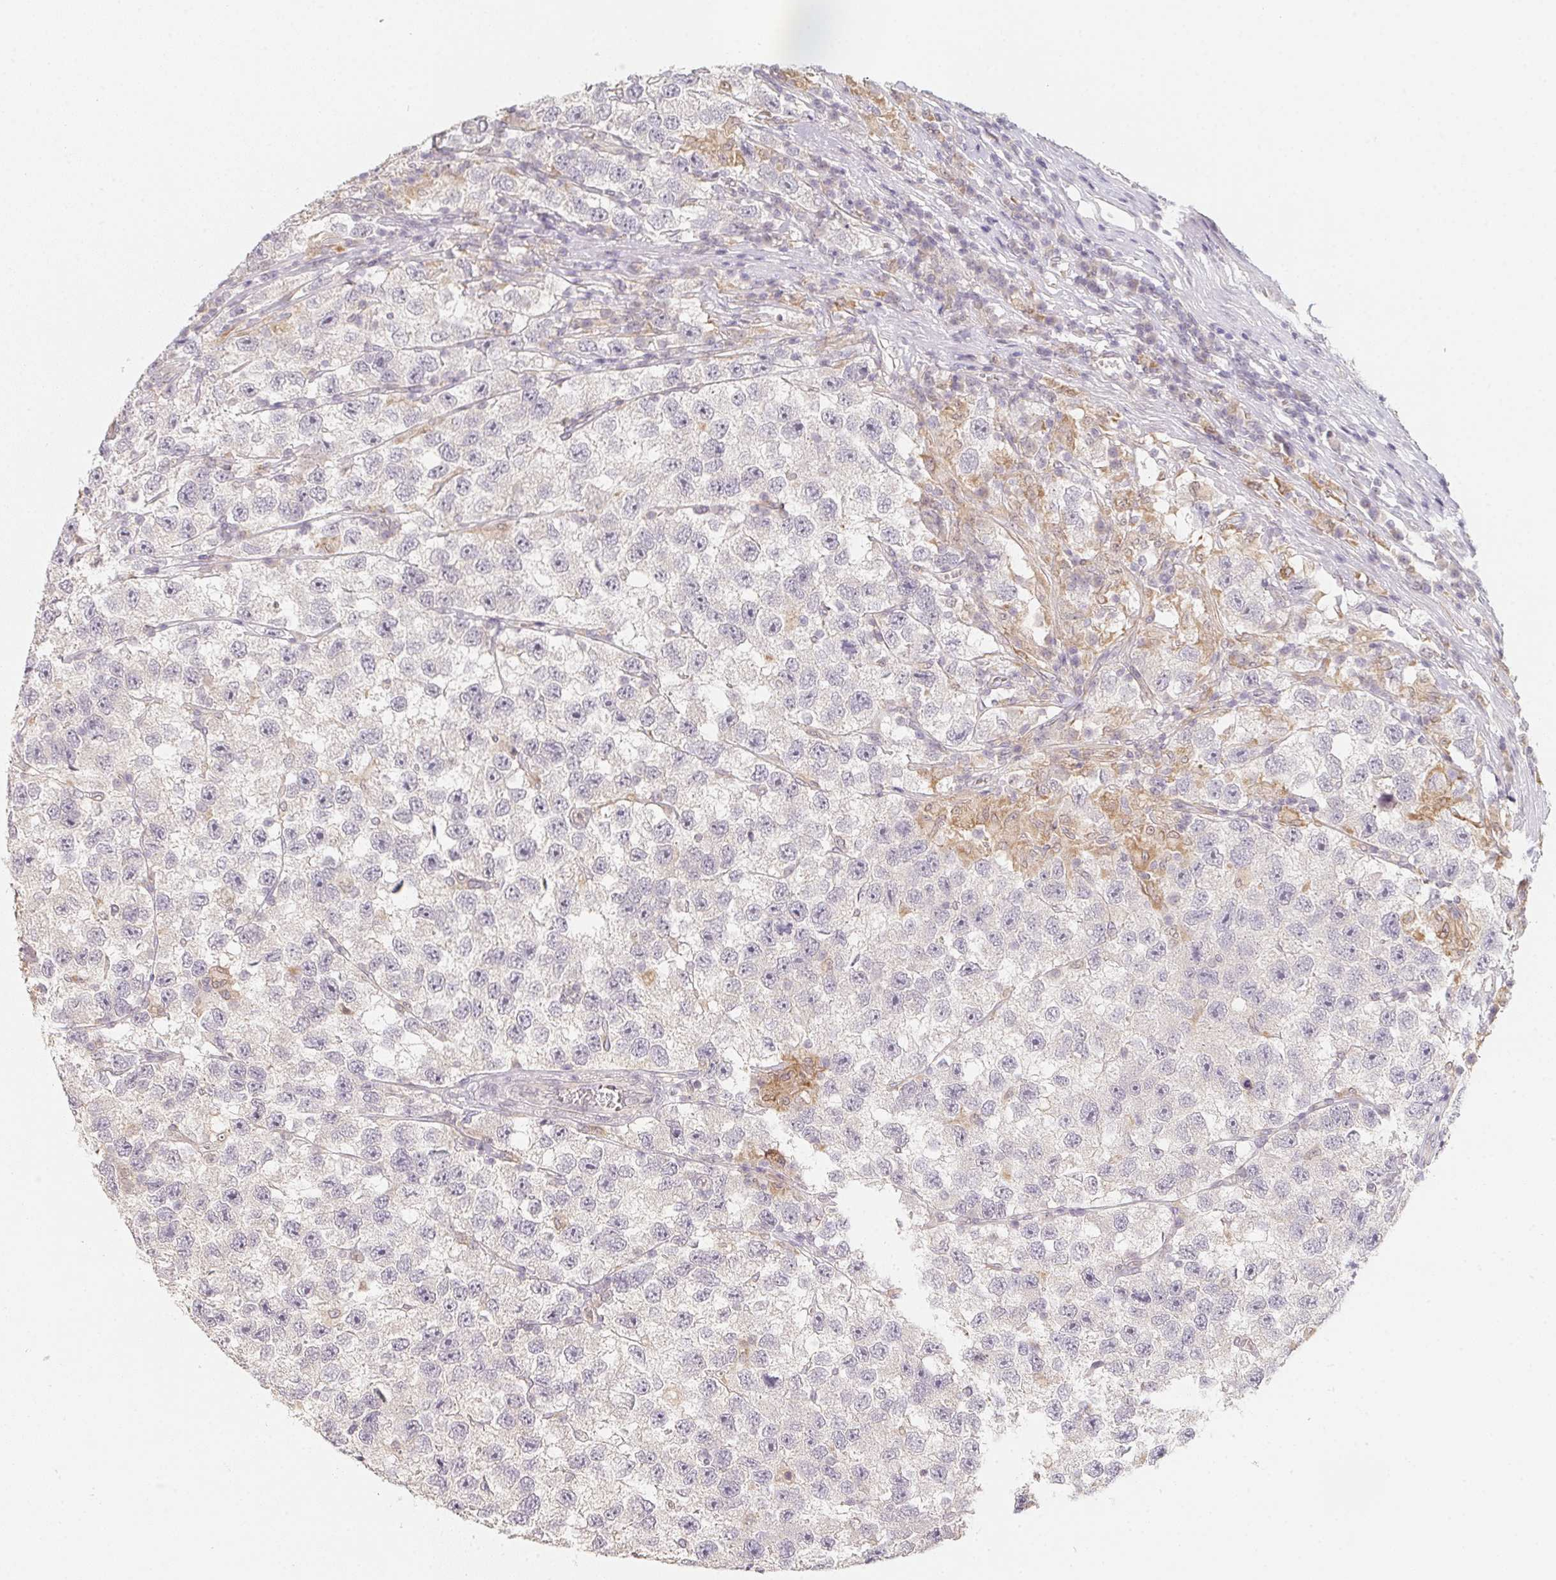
{"staining": {"intensity": "negative", "quantity": "none", "location": "none"}, "tissue": "testis cancer", "cell_type": "Tumor cells", "image_type": "cancer", "snomed": [{"axis": "morphology", "description": "Seminoma, NOS"}, {"axis": "topography", "description": "Testis"}], "caption": "The immunohistochemistry (IHC) photomicrograph has no significant positivity in tumor cells of testis cancer (seminoma) tissue.", "gene": "SOAT1", "patient": {"sex": "male", "age": 26}}